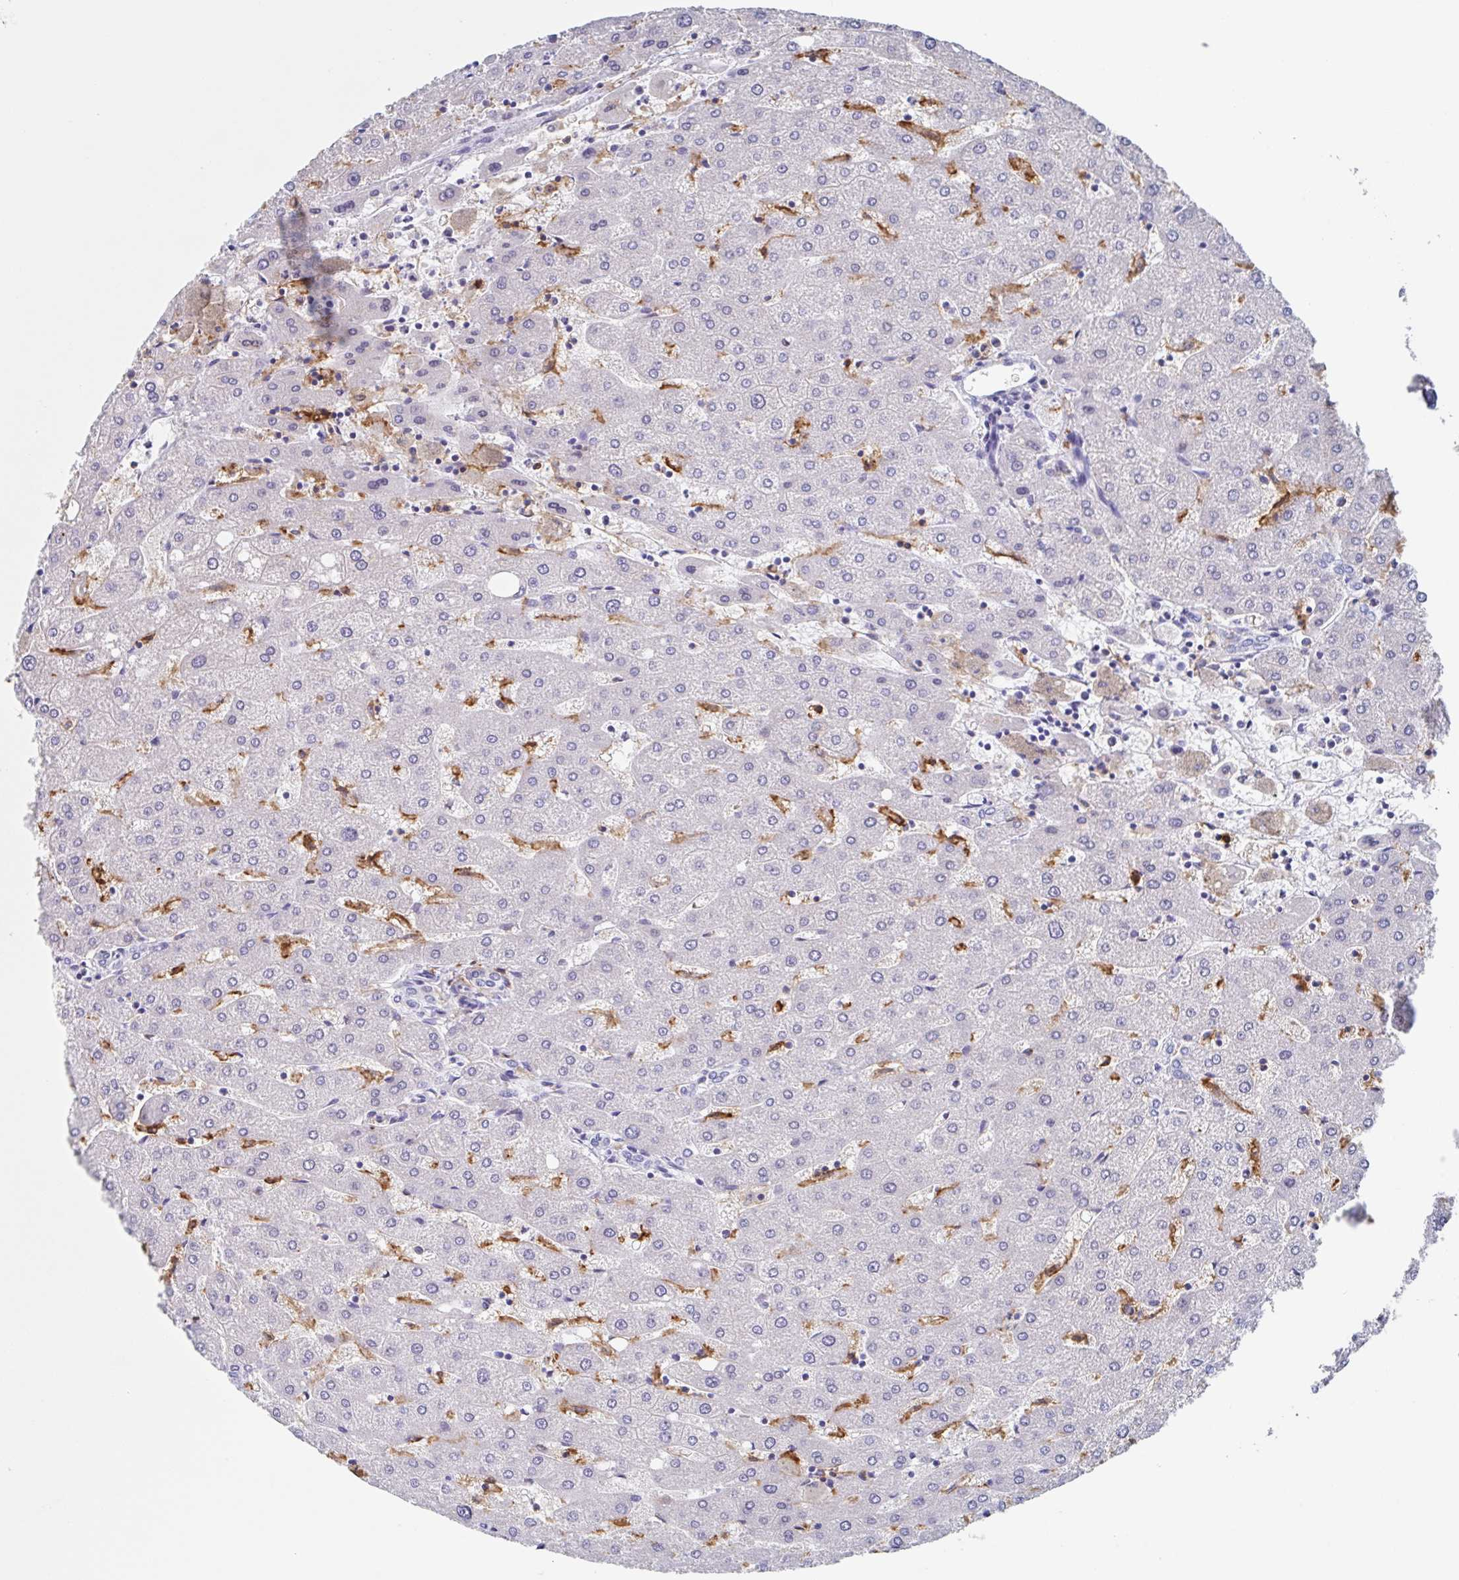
{"staining": {"intensity": "negative", "quantity": "none", "location": "none"}, "tissue": "liver", "cell_type": "Cholangiocytes", "image_type": "normal", "snomed": [{"axis": "morphology", "description": "Normal tissue, NOS"}, {"axis": "topography", "description": "Liver"}], "caption": "A histopathology image of liver stained for a protein exhibits no brown staining in cholangiocytes. (Stains: DAB immunohistochemistry (IHC) with hematoxylin counter stain, Microscopy: brightfield microscopy at high magnification).", "gene": "FCGR3A", "patient": {"sex": "male", "age": 67}}